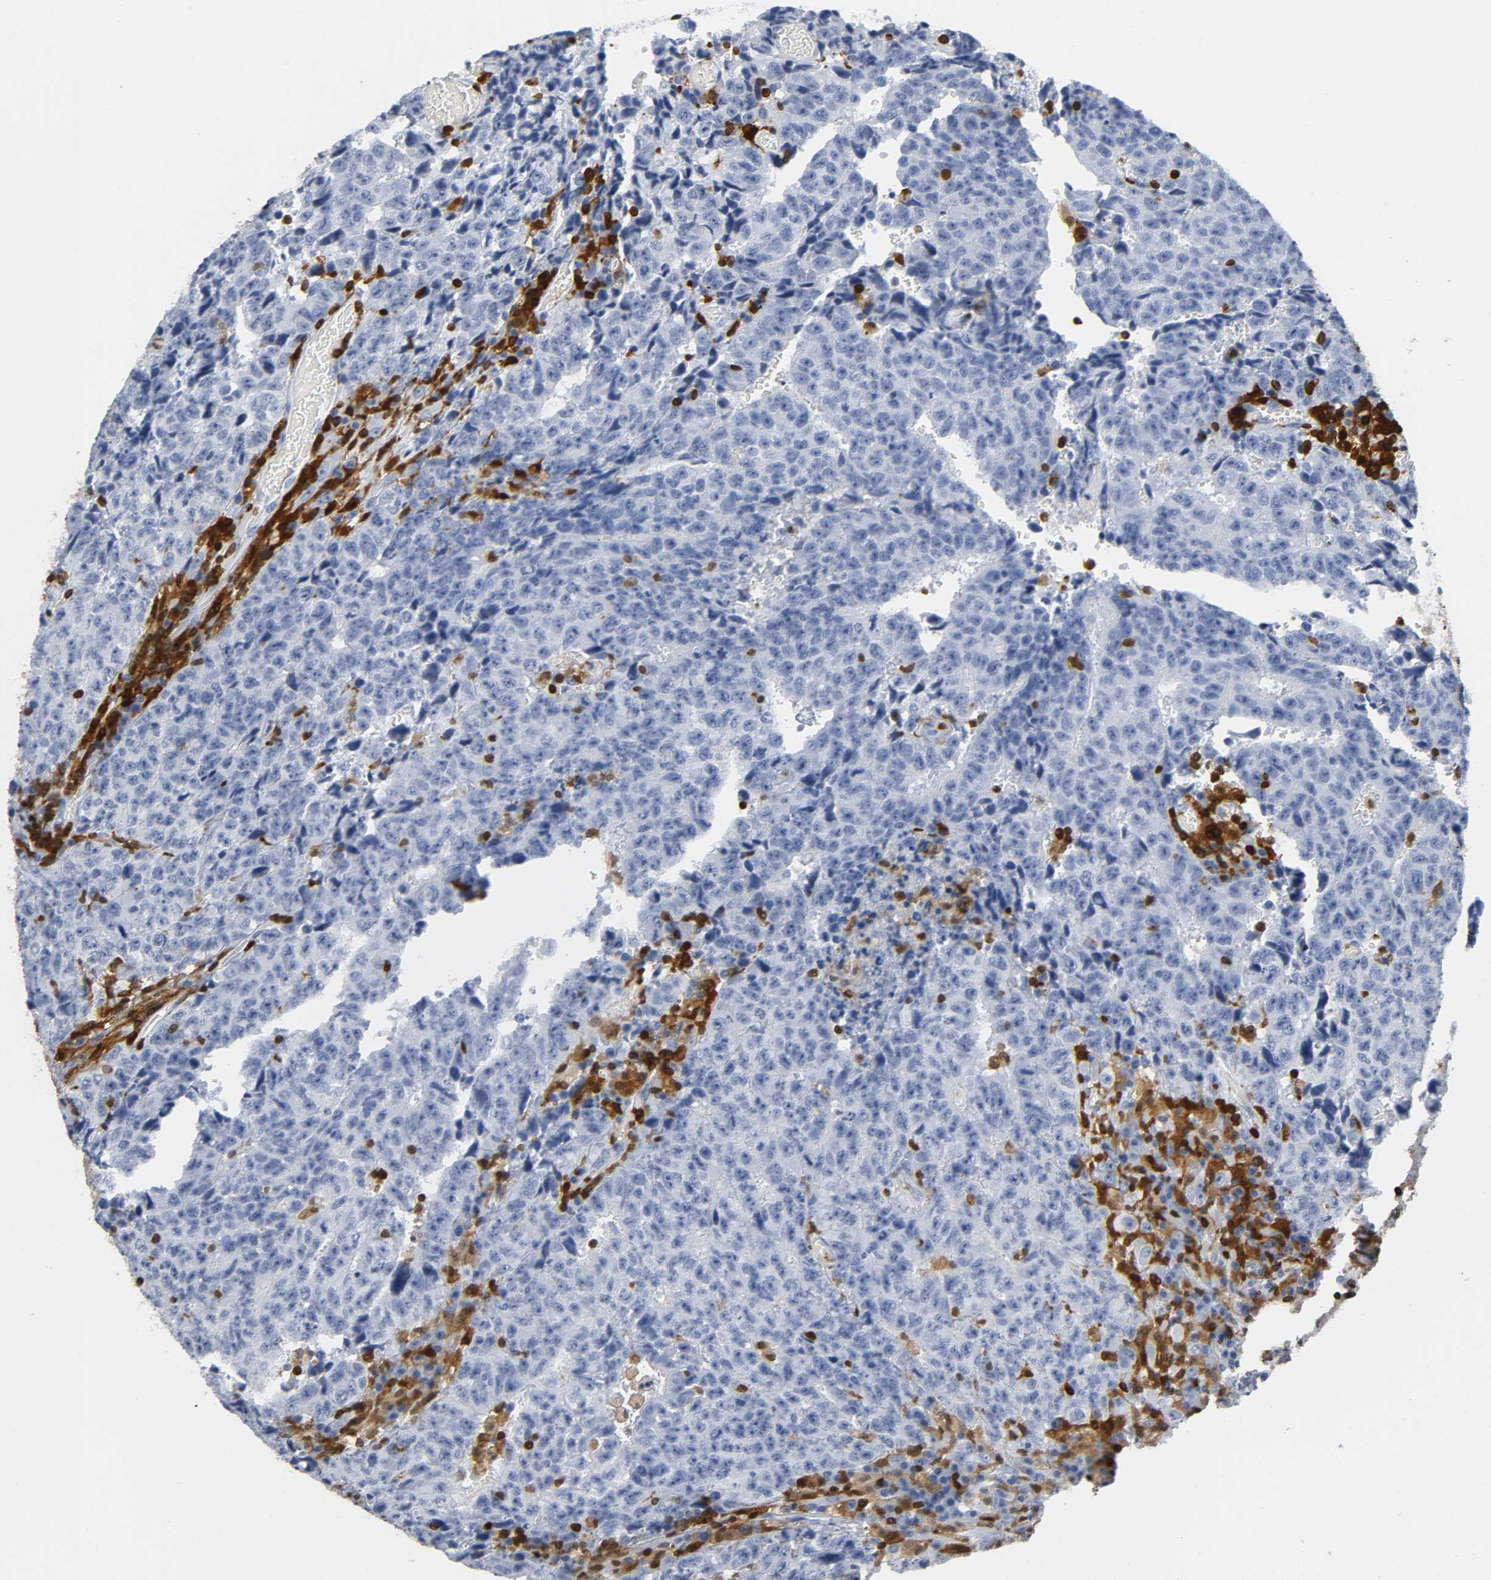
{"staining": {"intensity": "negative", "quantity": "none", "location": "none"}, "tissue": "testis cancer", "cell_type": "Tumor cells", "image_type": "cancer", "snomed": [{"axis": "morphology", "description": "Necrosis, NOS"}, {"axis": "morphology", "description": "Carcinoma, Embryonal, NOS"}, {"axis": "topography", "description": "Testis"}], "caption": "Micrograph shows no significant protein staining in tumor cells of testis cancer (embryonal carcinoma).", "gene": "DOK2", "patient": {"sex": "male", "age": 19}}